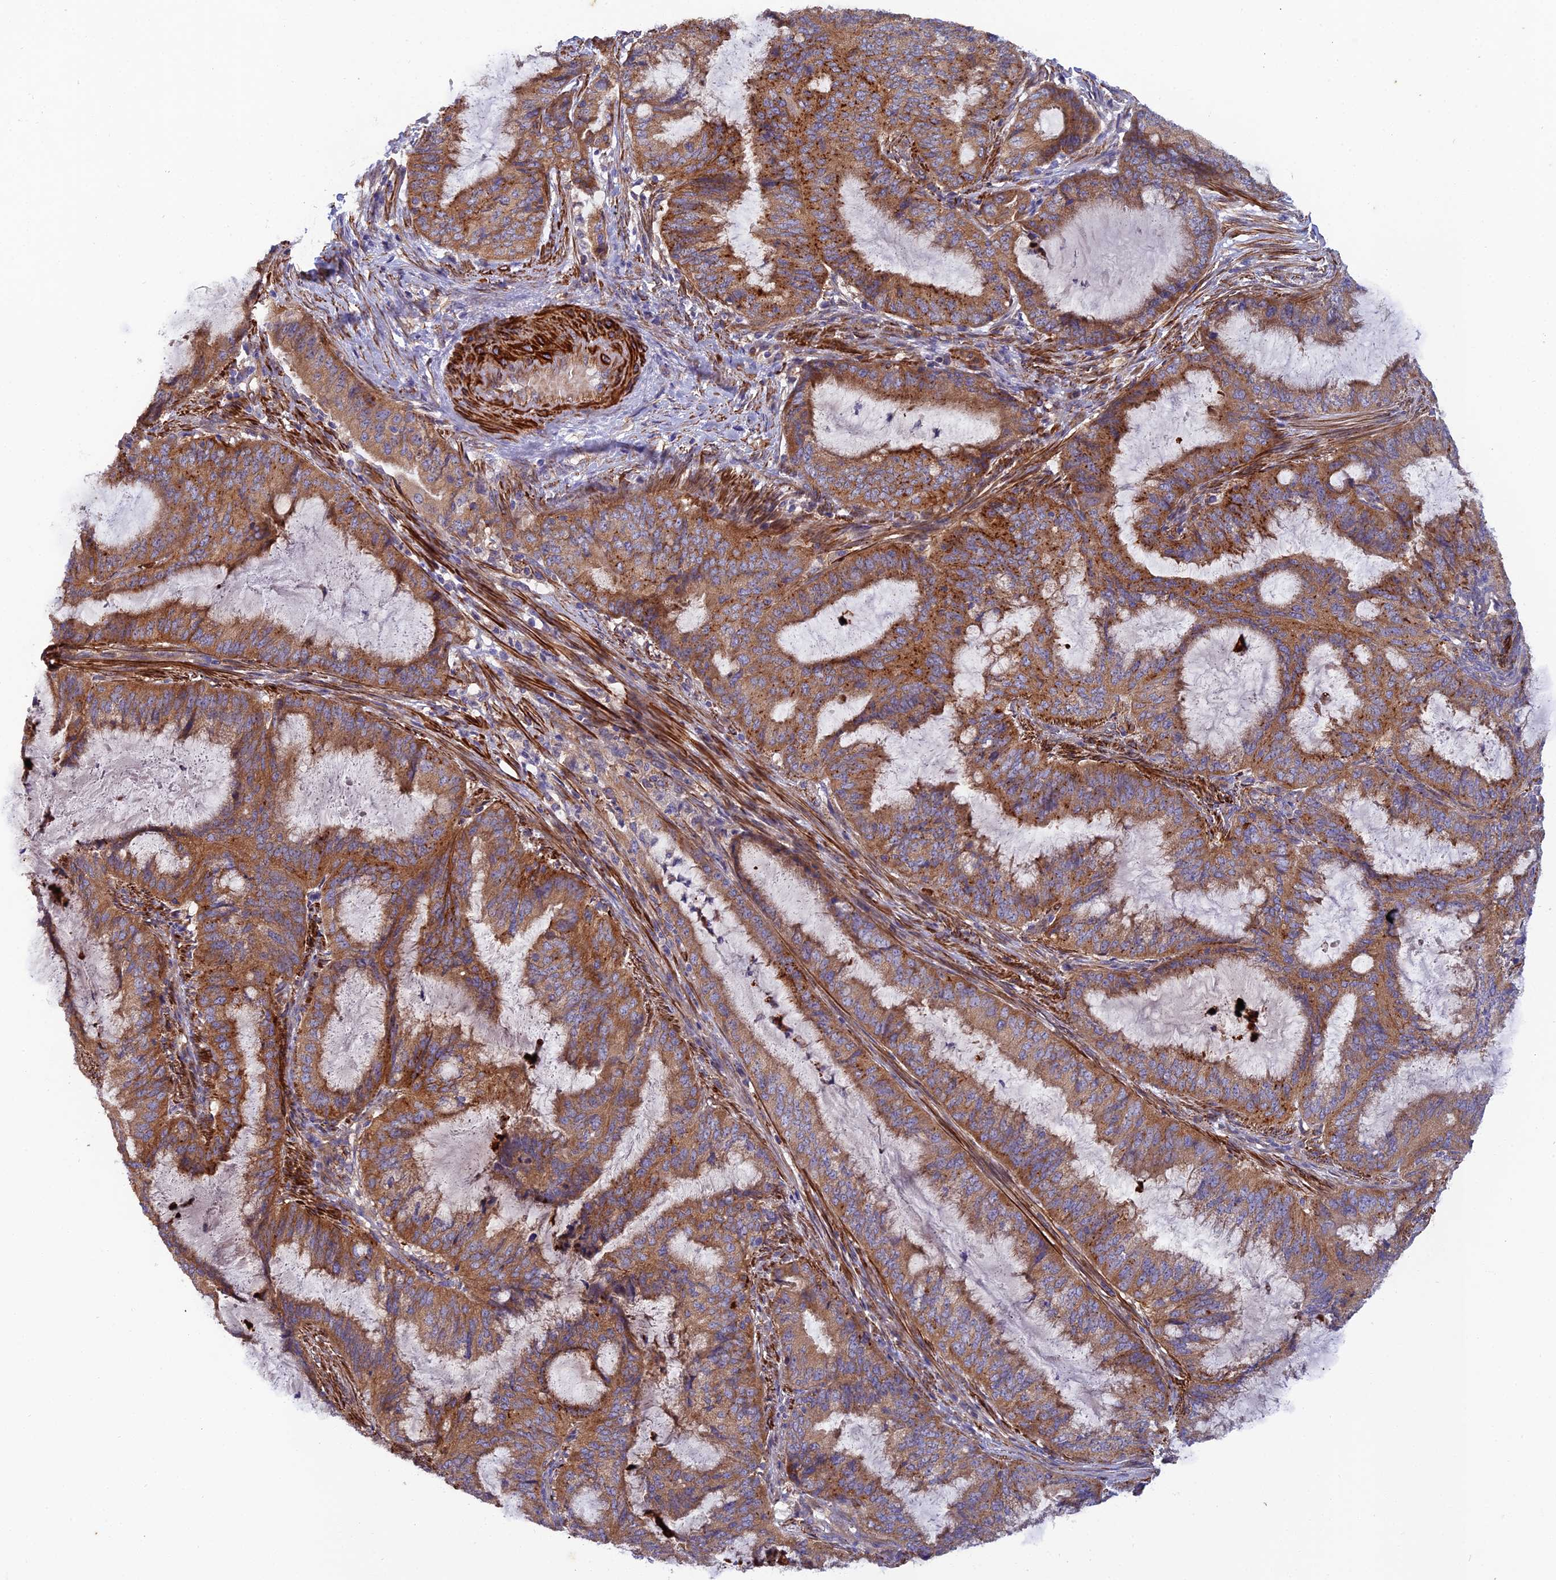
{"staining": {"intensity": "strong", "quantity": ">75%", "location": "cytoplasmic/membranous"}, "tissue": "endometrial cancer", "cell_type": "Tumor cells", "image_type": "cancer", "snomed": [{"axis": "morphology", "description": "Adenocarcinoma, NOS"}, {"axis": "topography", "description": "Endometrium"}], "caption": "Endometrial adenocarcinoma was stained to show a protein in brown. There is high levels of strong cytoplasmic/membranous staining in about >75% of tumor cells.", "gene": "RALGAPA2", "patient": {"sex": "female", "age": 51}}